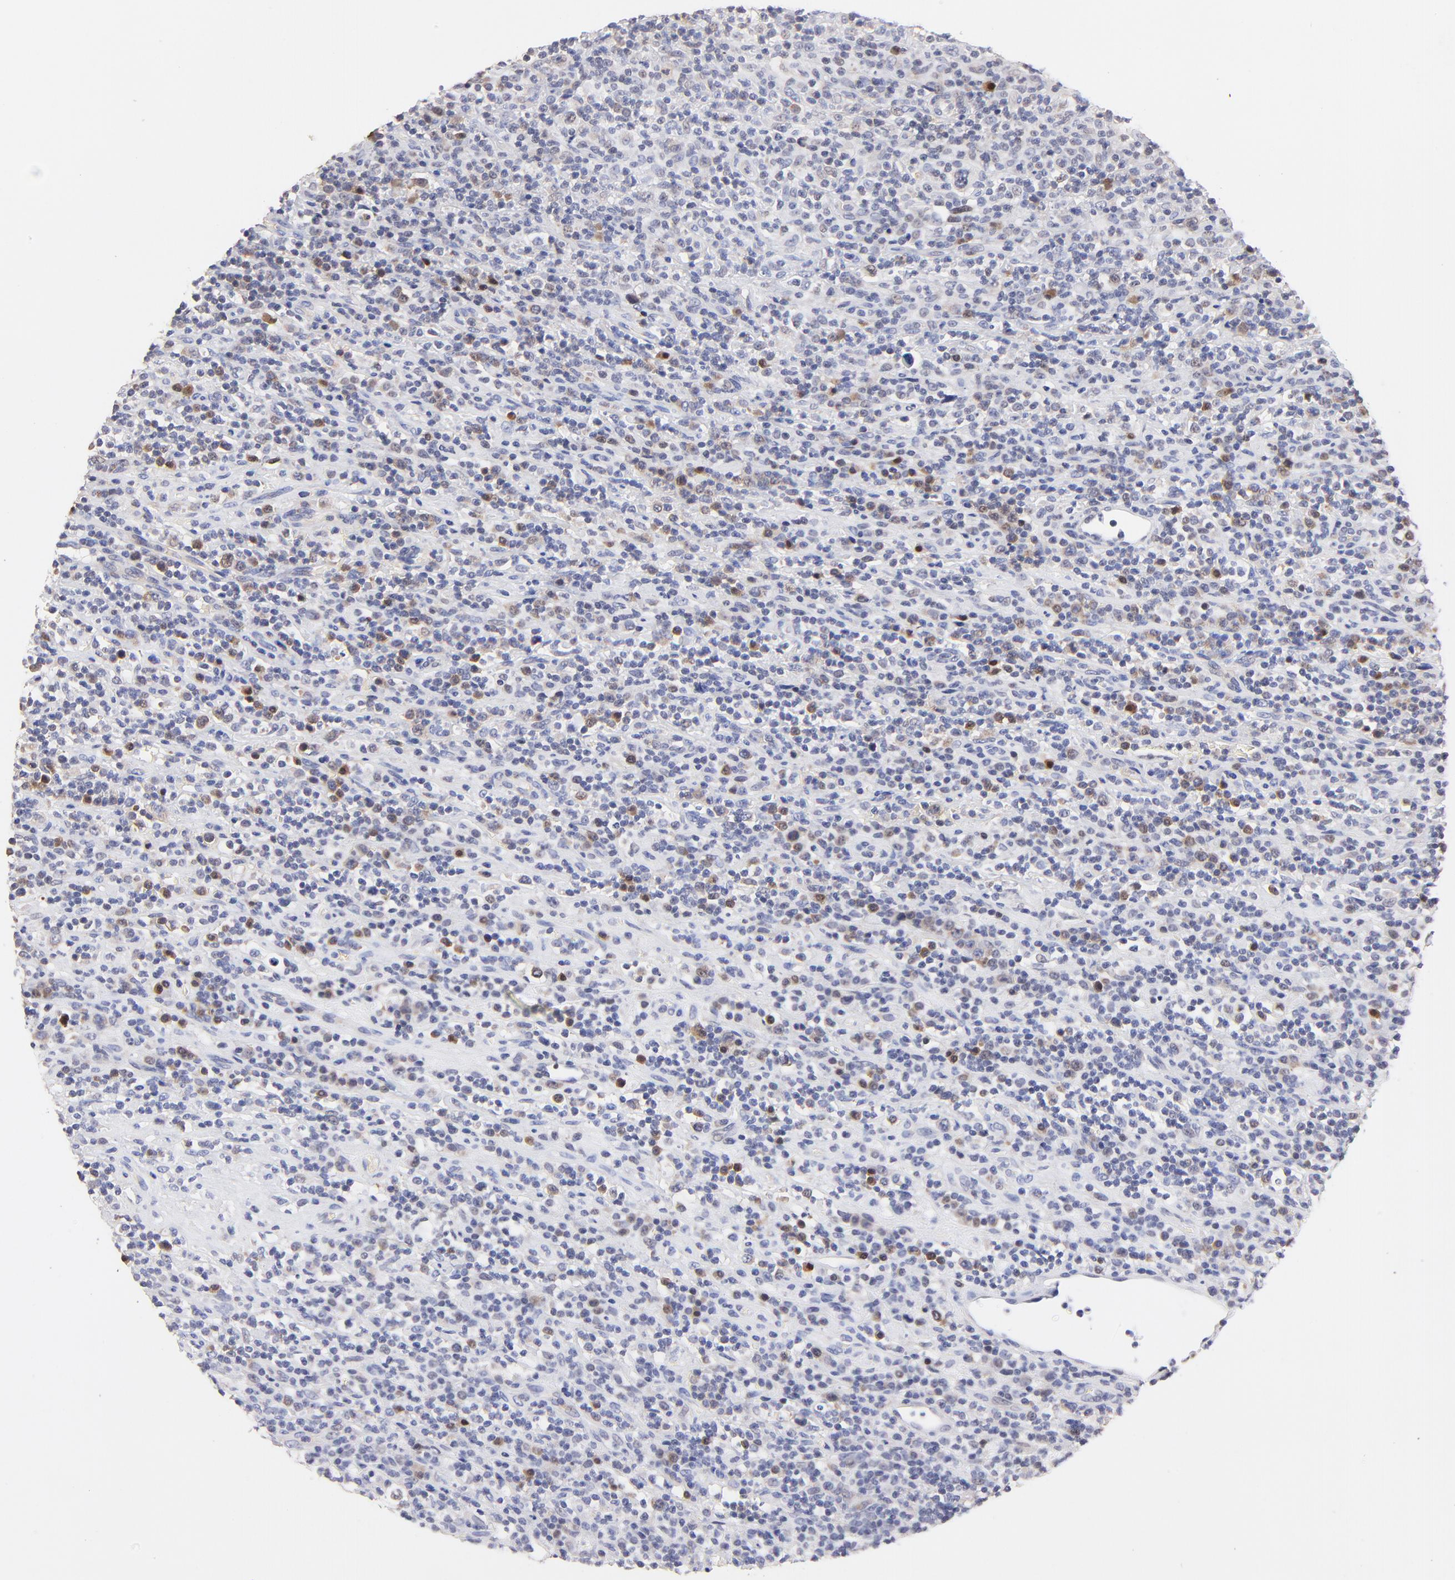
{"staining": {"intensity": "negative", "quantity": "none", "location": "none"}, "tissue": "lymphoma", "cell_type": "Tumor cells", "image_type": "cancer", "snomed": [{"axis": "morphology", "description": "Hodgkin's disease, NOS"}, {"axis": "topography", "description": "Lymph node"}], "caption": "Image shows no significant protein positivity in tumor cells of lymphoma. (DAB immunohistochemistry (IHC) visualized using brightfield microscopy, high magnification).", "gene": "ZNF155", "patient": {"sex": "male", "age": 65}}